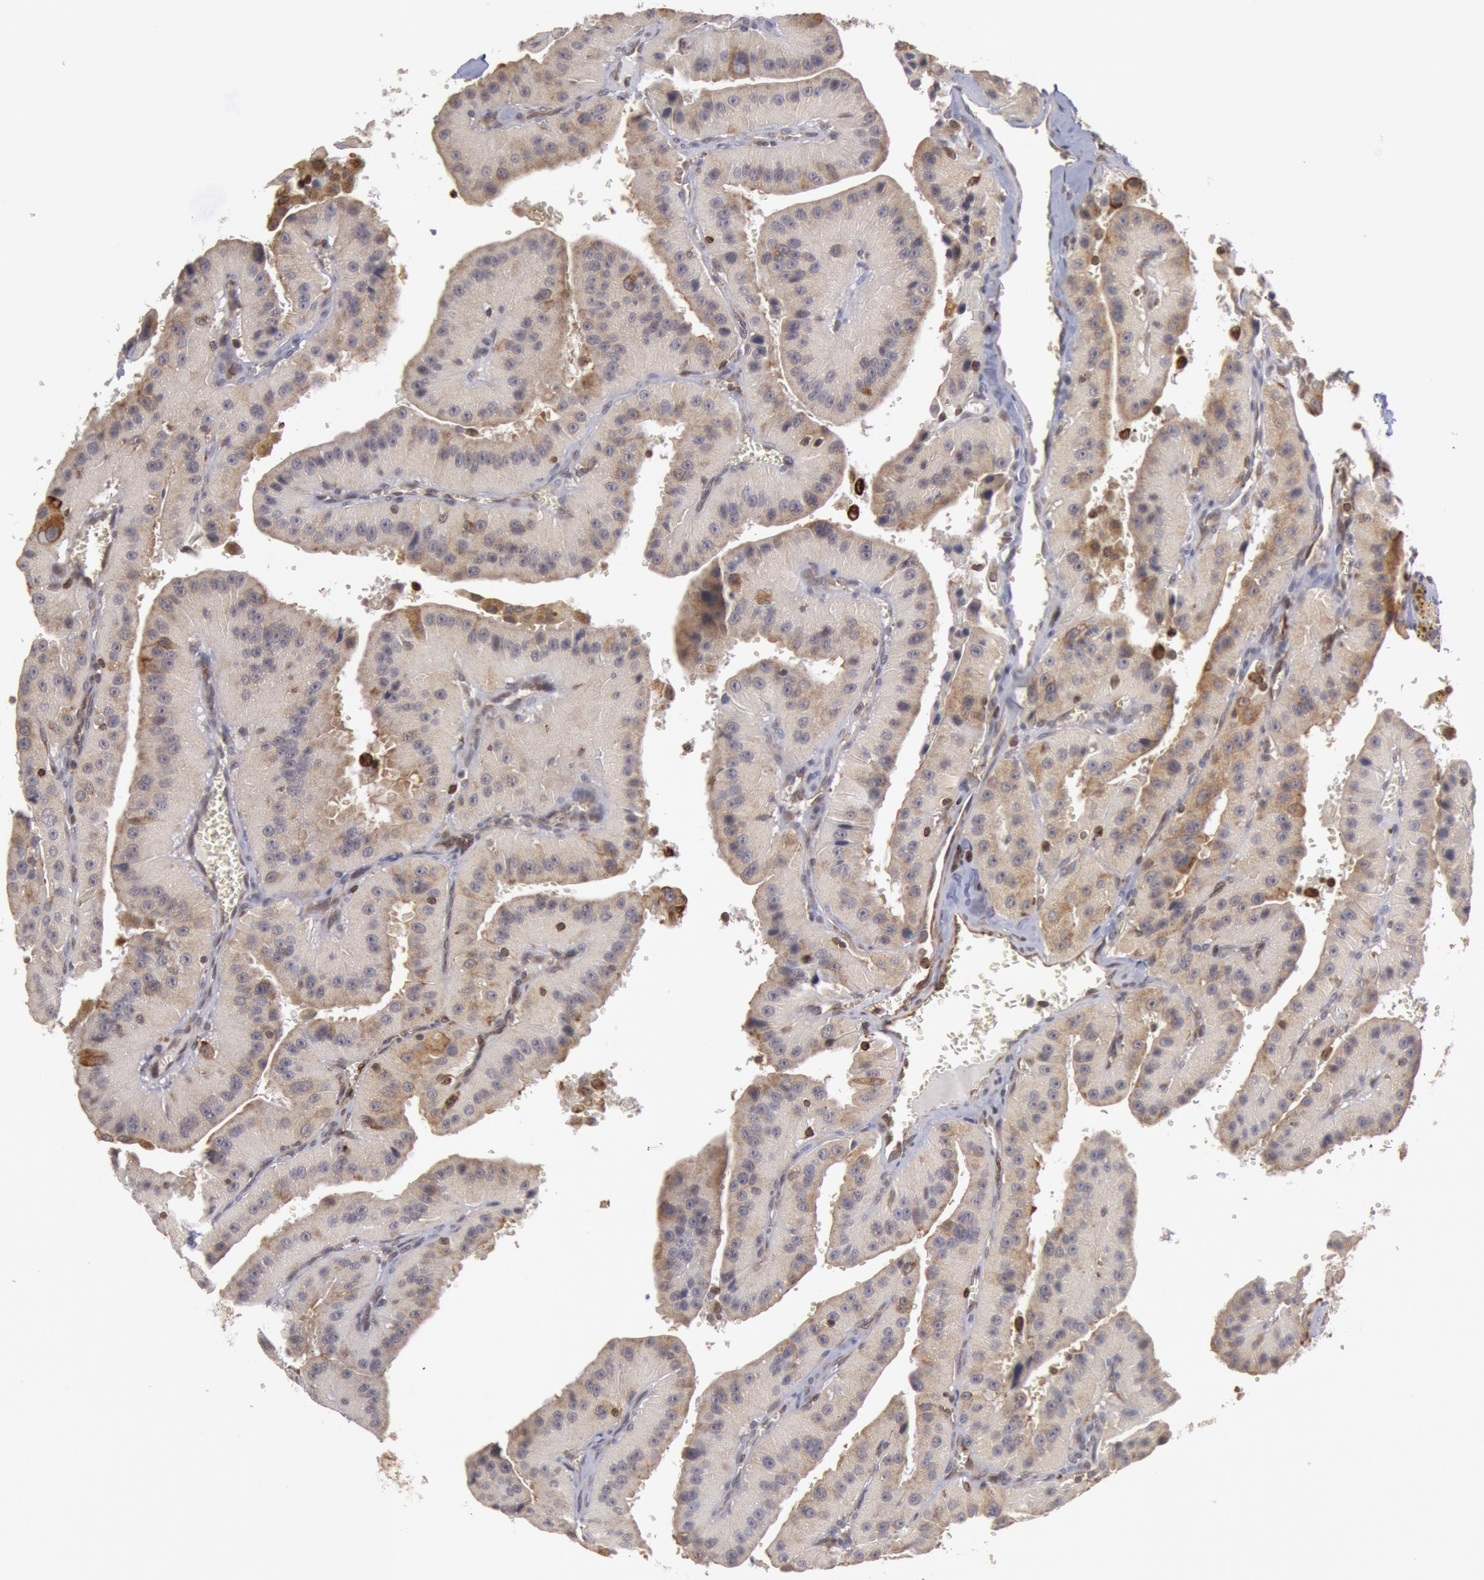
{"staining": {"intensity": "negative", "quantity": "none", "location": "none"}, "tissue": "thyroid cancer", "cell_type": "Tumor cells", "image_type": "cancer", "snomed": [{"axis": "morphology", "description": "Carcinoma, NOS"}, {"axis": "topography", "description": "Thyroid gland"}], "caption": "Tumor cells are negative for protein expression in human carcinoma (thyroid).", "gene": "TAP2", "patient": {"sex": "male", "age": 76}}